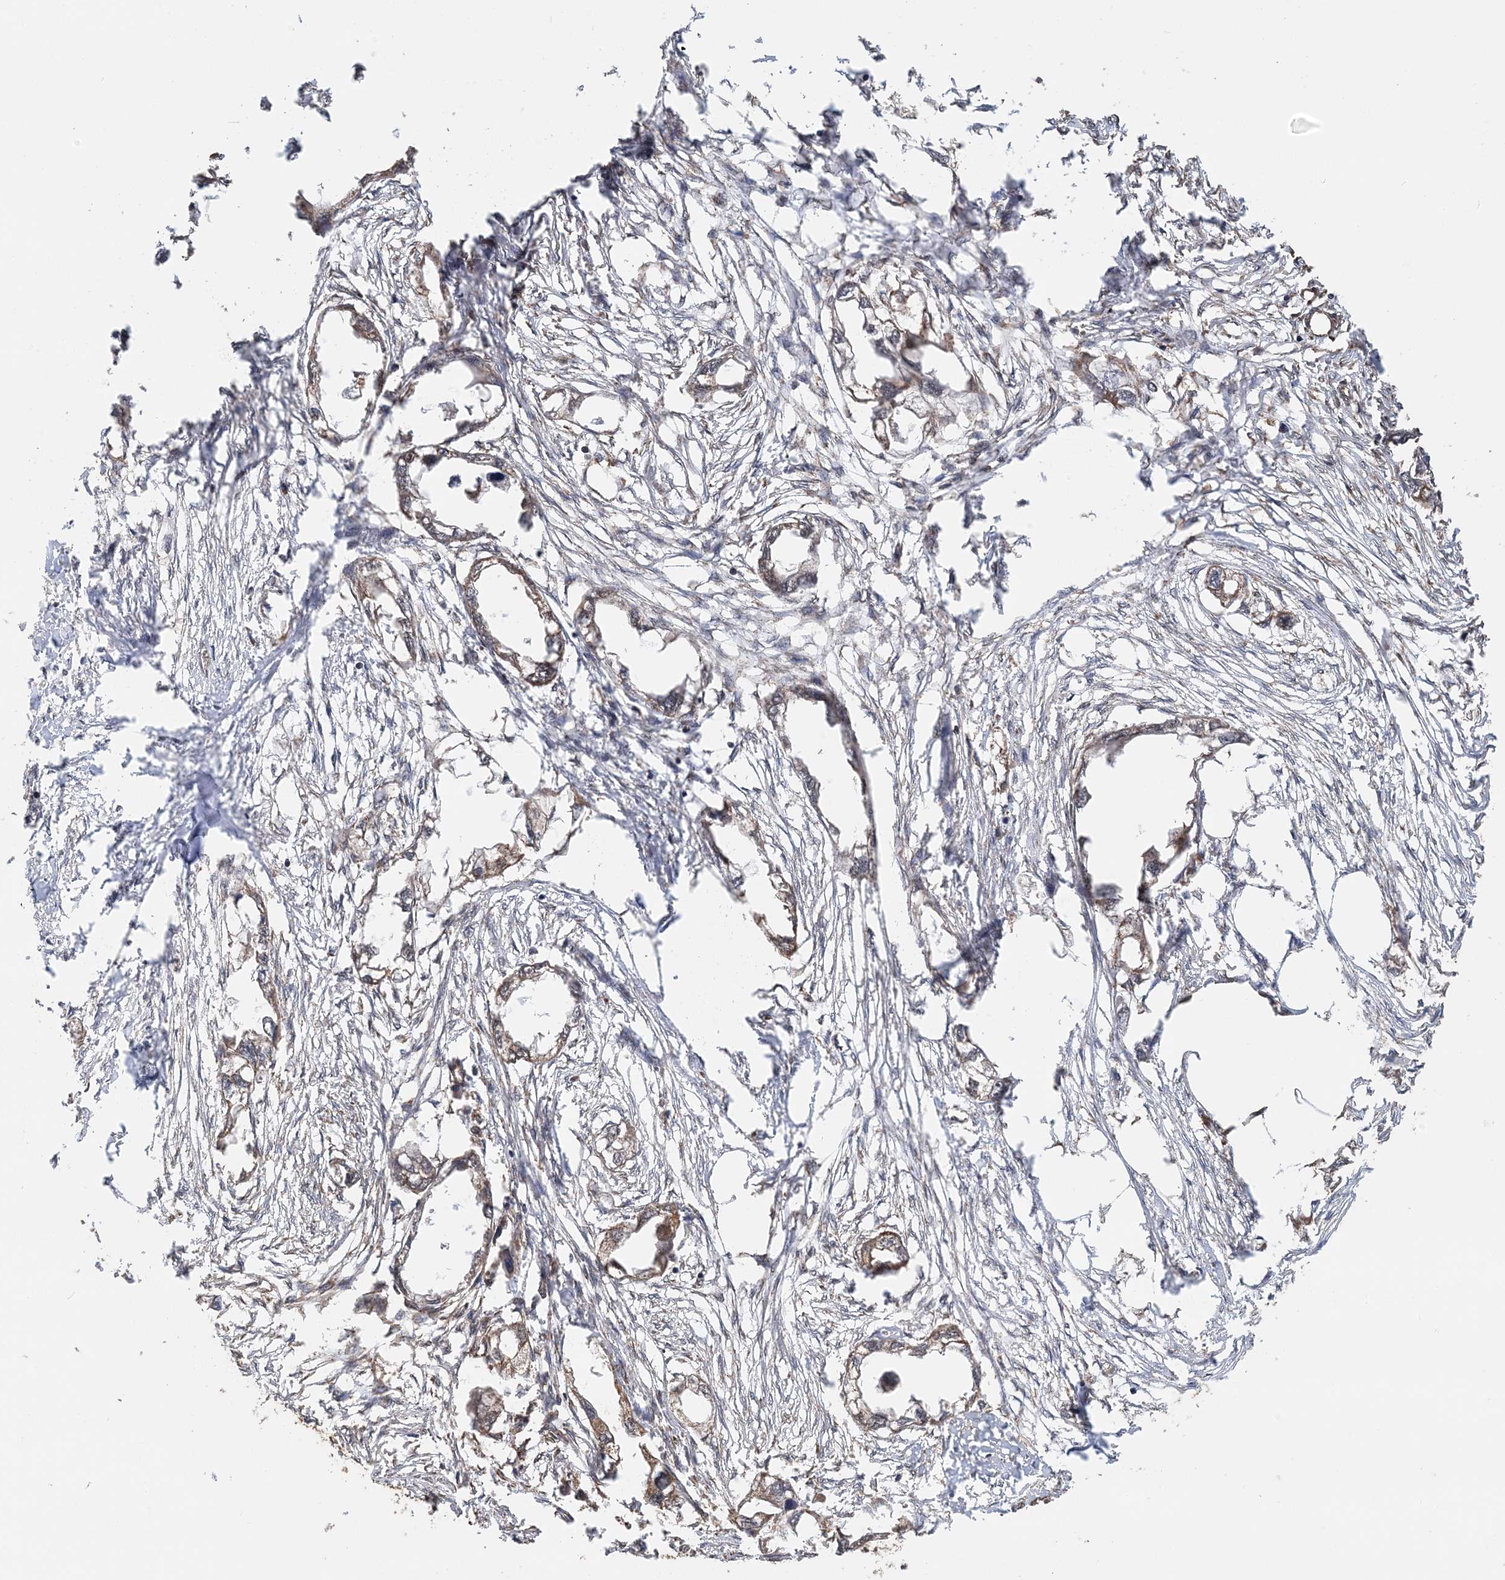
{"staining": {"intensity": "moderate", "quantity": ">75%", "location": "cytoplasmic/membranous"}, "tissue": "endometrial cancer", "cell_type": "Tumor cells", "image_type": "cancer", "snomed": [{"axis": "morphology", "description": "Adenocarcinoma, NOS"}, {"axis": "morphology", "description": "Adenocarcinoma, metastatic, NOS"}, {"axis": "topography", "description": "Adipose tissue"}, {"axis": "topography", "description": "Endometrium"}], "caption": "Approximately >75% of tumor cells in human metastatic adenocarcinoma (endometrial) show moderate cytoplasmic/membranous protein positivity as visualized by brown immunohistochemical staining.", "gene": "PCBP1", "patient": {"sex": "female", "age": 67}}